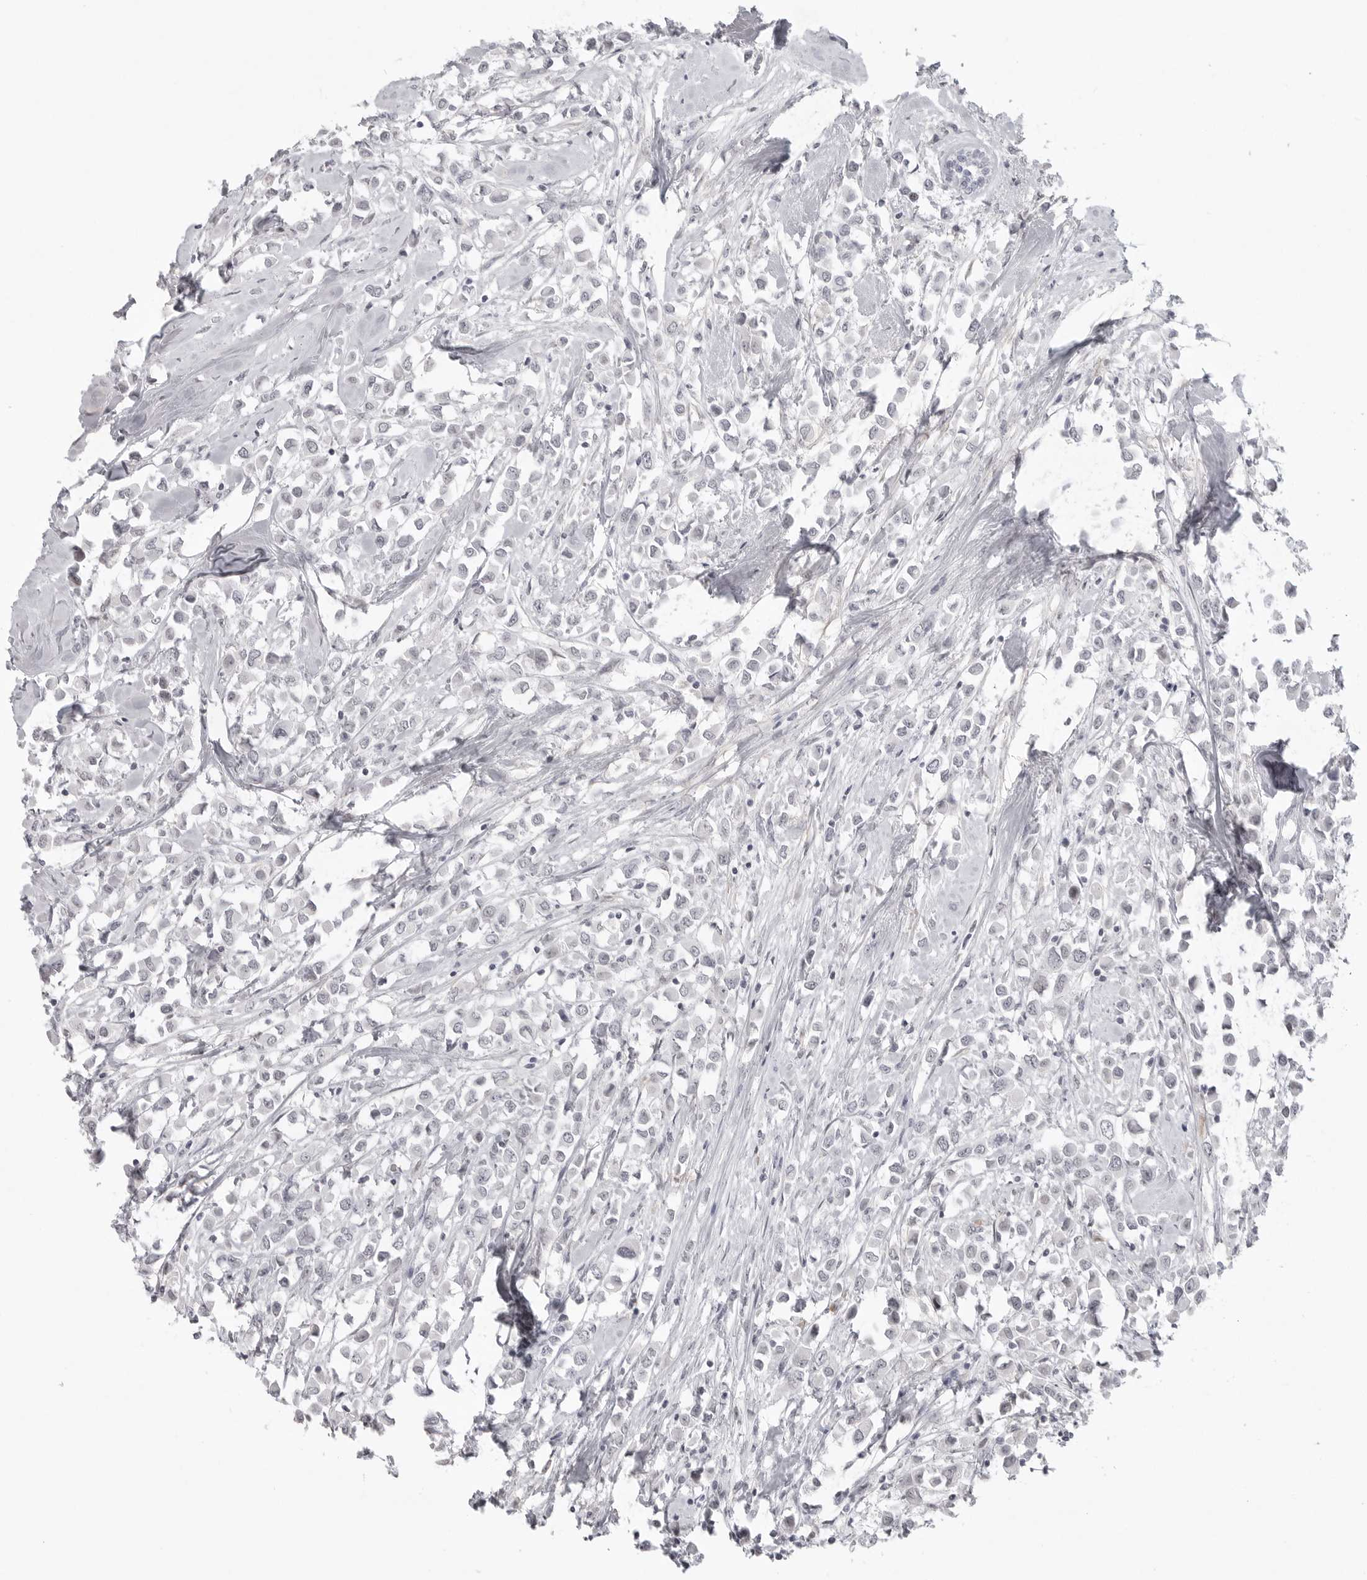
{"staining": {"intensity": "negative", "quantity": "none", "location": "none"}, "tissue": "breast cancer", "cell_type": "Tumor cells", "image_type": "cancer", "snomed": [{"axis": "morphology", "description": "Duct carcinoma"}, {"axis": "topography", "description": "Breast"}], "caption": "An image of breast invasive ductal carcinoma stained for a protein demonstrates no brown staining in tumor cells.", "gene": "TCTN3", "patient": {"sex": "female", "age": 61}}